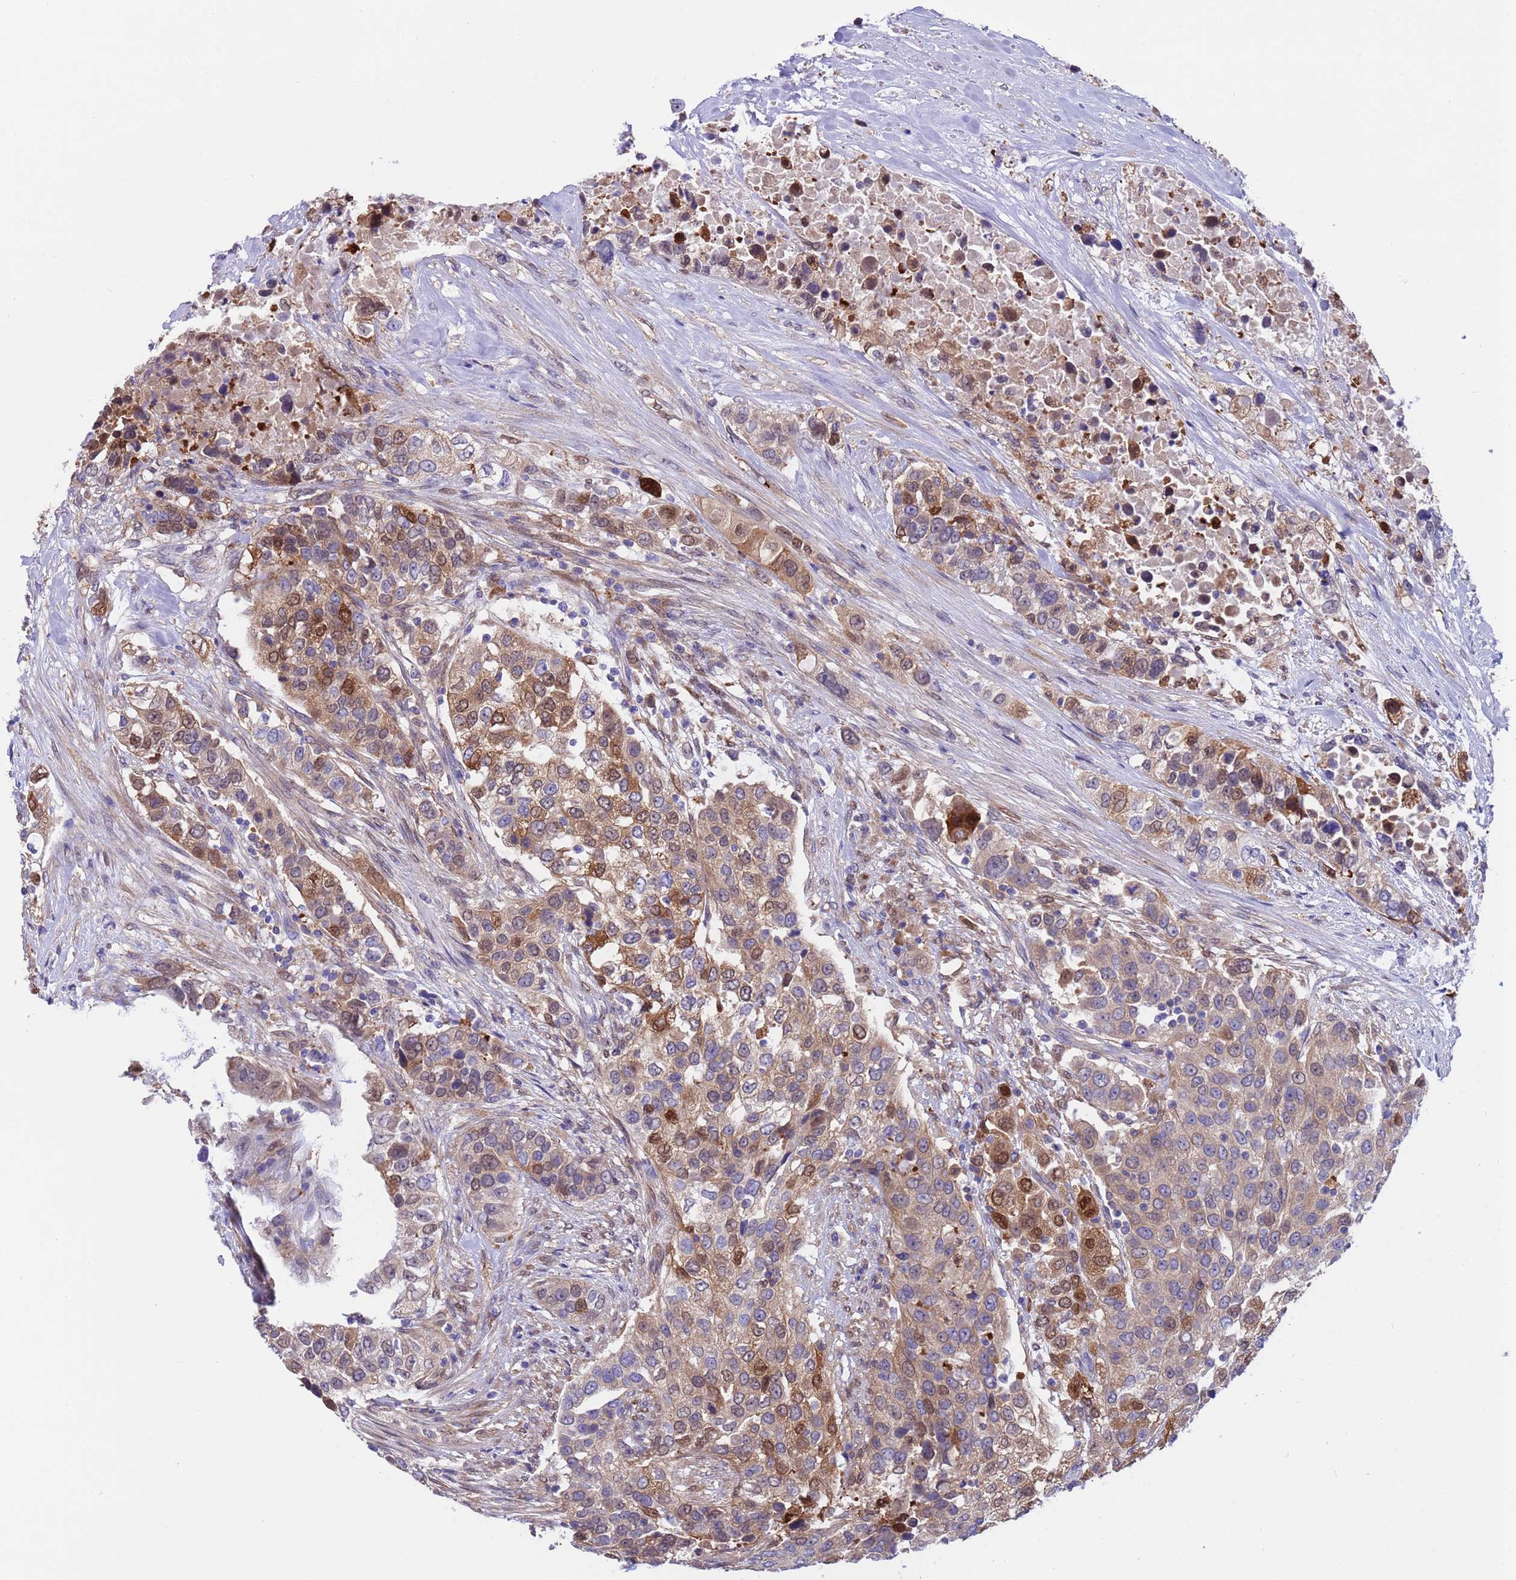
{"staining": {"intensity": "moderate", "quantity": "25%-75%", "location": "cytoplasmic/membranous,nuclear"}, "tissue": "urothelial cancer", "cell_type": "Tumor cells", "image_type": "cancer", "snomed": [{"axis": "morphology", "description": "Urothelial carcinoma, High grade"}, {"axis": "topography", "description": "Urinary bladder"}], "caption": "An IHC image of tumor tissue is shown. Protein staining in brown highlights moderate cytoplasmic/membranous and nuclear positivity in urothelial cancer within tumor cells.", "gene": "C6orf47", "patient": {"sex": "female", "age": 80}}